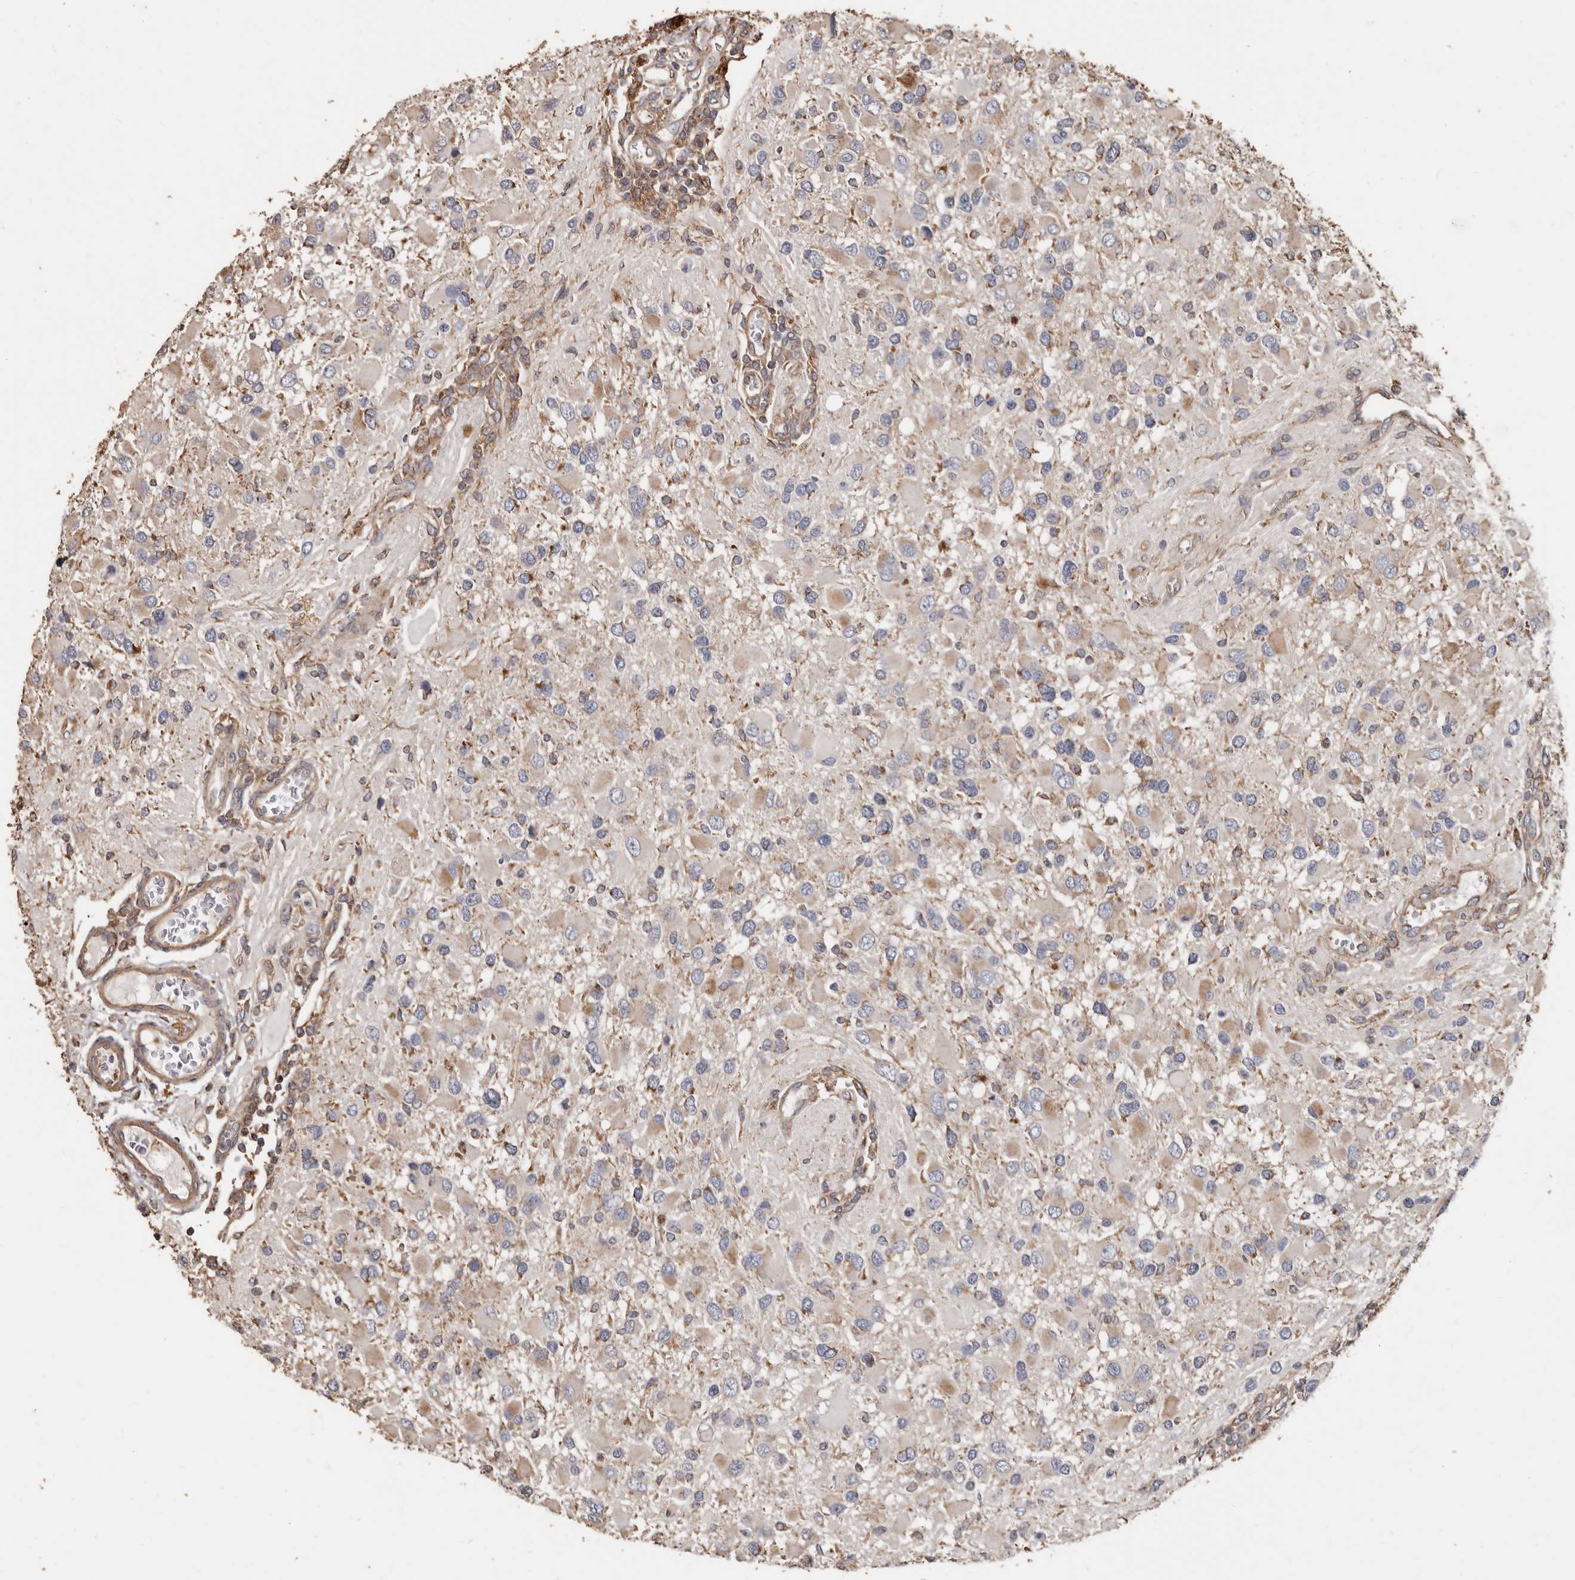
{"staining": {"intensity": "weak", "quantity": "<25%", "location": "cytoplasmic/membranous"}, "tissue": "glioma", "cell_type": "Tumor cells", "image_type": "cancer", "snomed": [{"axis": "morphology", "description": "Glioma, malignant, High grade"}, {"axis": "topography", "description": "Brain"}], "caption": "Histopathology image shows no significant protein staining in tumor cells of glioma. (DAB (3,3'-diaminobenzidine) immunohistochemistry (IHC), high magnification).", "gene": "OSGIN2", "patient": {"sex": "male", "age": 53}}